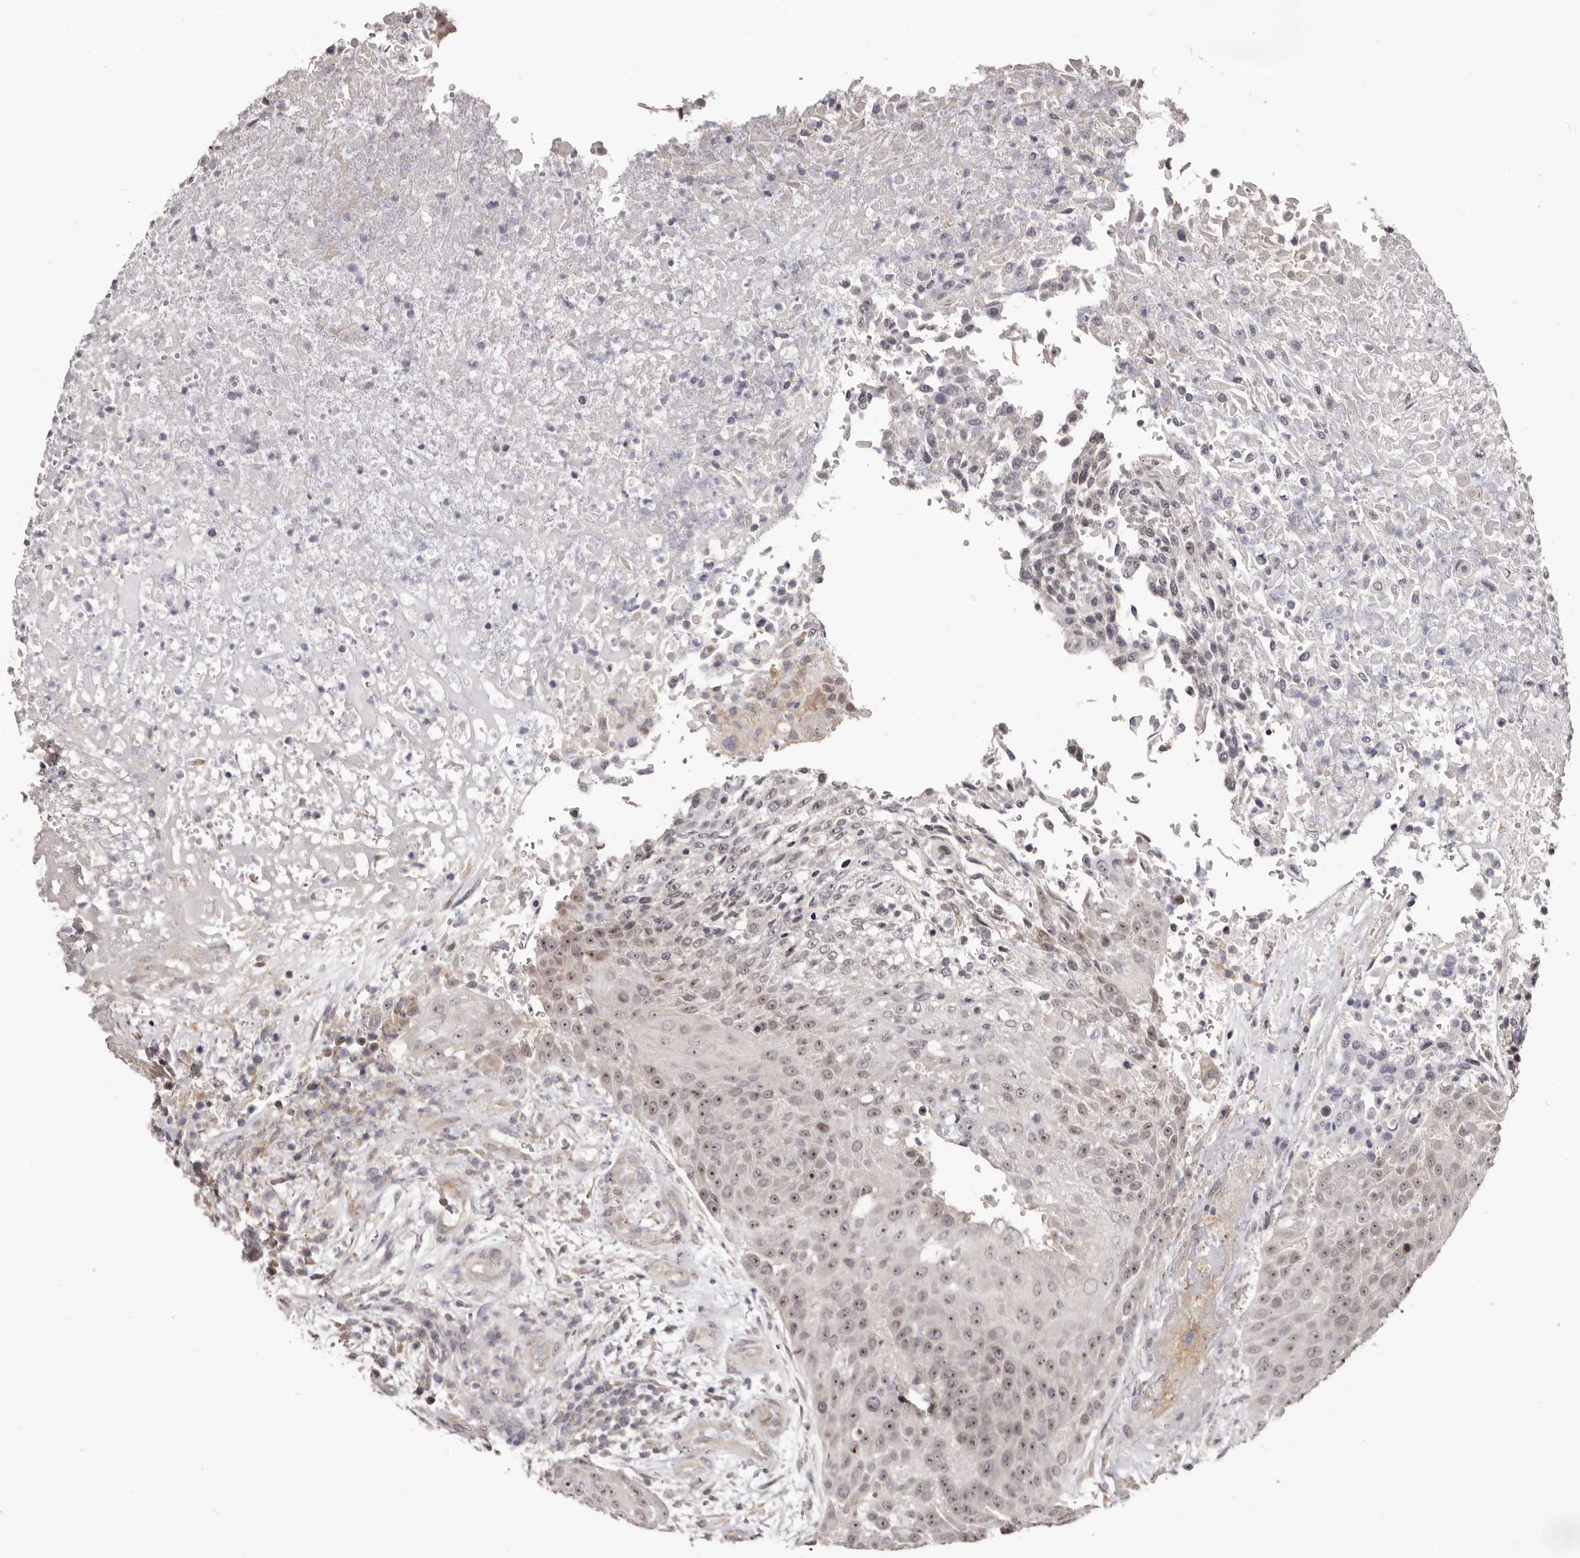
{"staining": {"intensity": "moderate", "quantity": ">75%", "location": "nuclear"}, "tissue": "urothelial cancer", "cell_type": "Tumor cells", "image_type": "cancer", "snomed": [{"axis": "morphology", "description": "Urothelial carcinoma, High grade"}, {"axis": "topography", "description": "Urinary bladder"}], "caption": "Urothelial carcinoma (high-grade) stained with a protein marker reveals moderate staining in tumor cells.", "gene": "NOL12", "patient": {"sex": "female", "age": 63}}